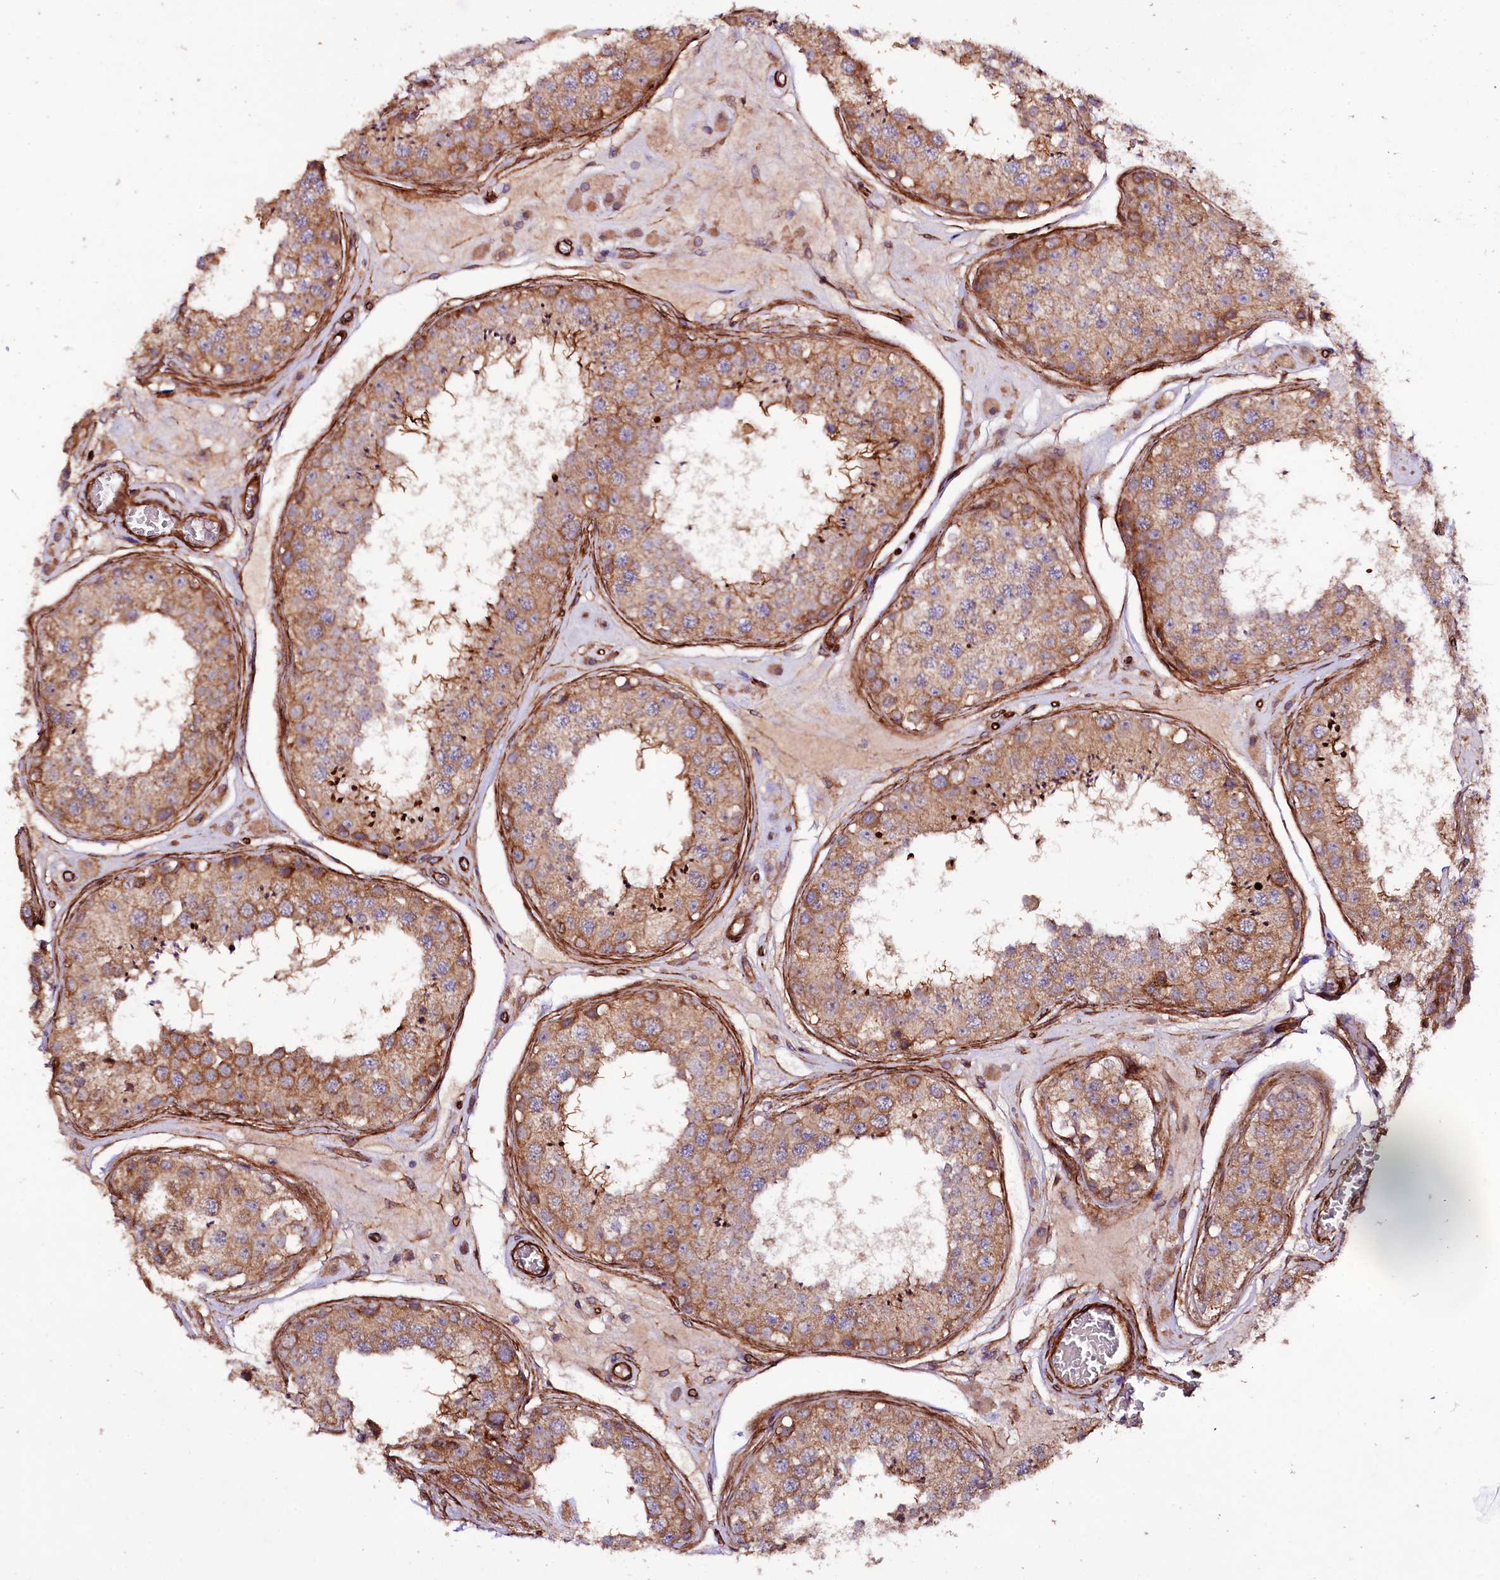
{"staining": {"intensity": "moderate", "quantity": ">75%", "location": "cytoplasmic/membranous"}, "tissue": "testis", "cell_type": "Cells in seminiferous ducts", "image_type": "normal", "snomed": [{"axis": "morphology", "description": "Normal tissue, NOS"}, {"axis": "topography", "description": "Testis"}], "caption": "Immunohistochemistry histopathology image of normal testis stained for a protein (brown), which shows medium levels of moderate cytoplasmic/membranous staining in about >75% of cells in seminiferous ducts.", "gene": "SPATS2", "patient": {"sex": "male", "age": 25}}